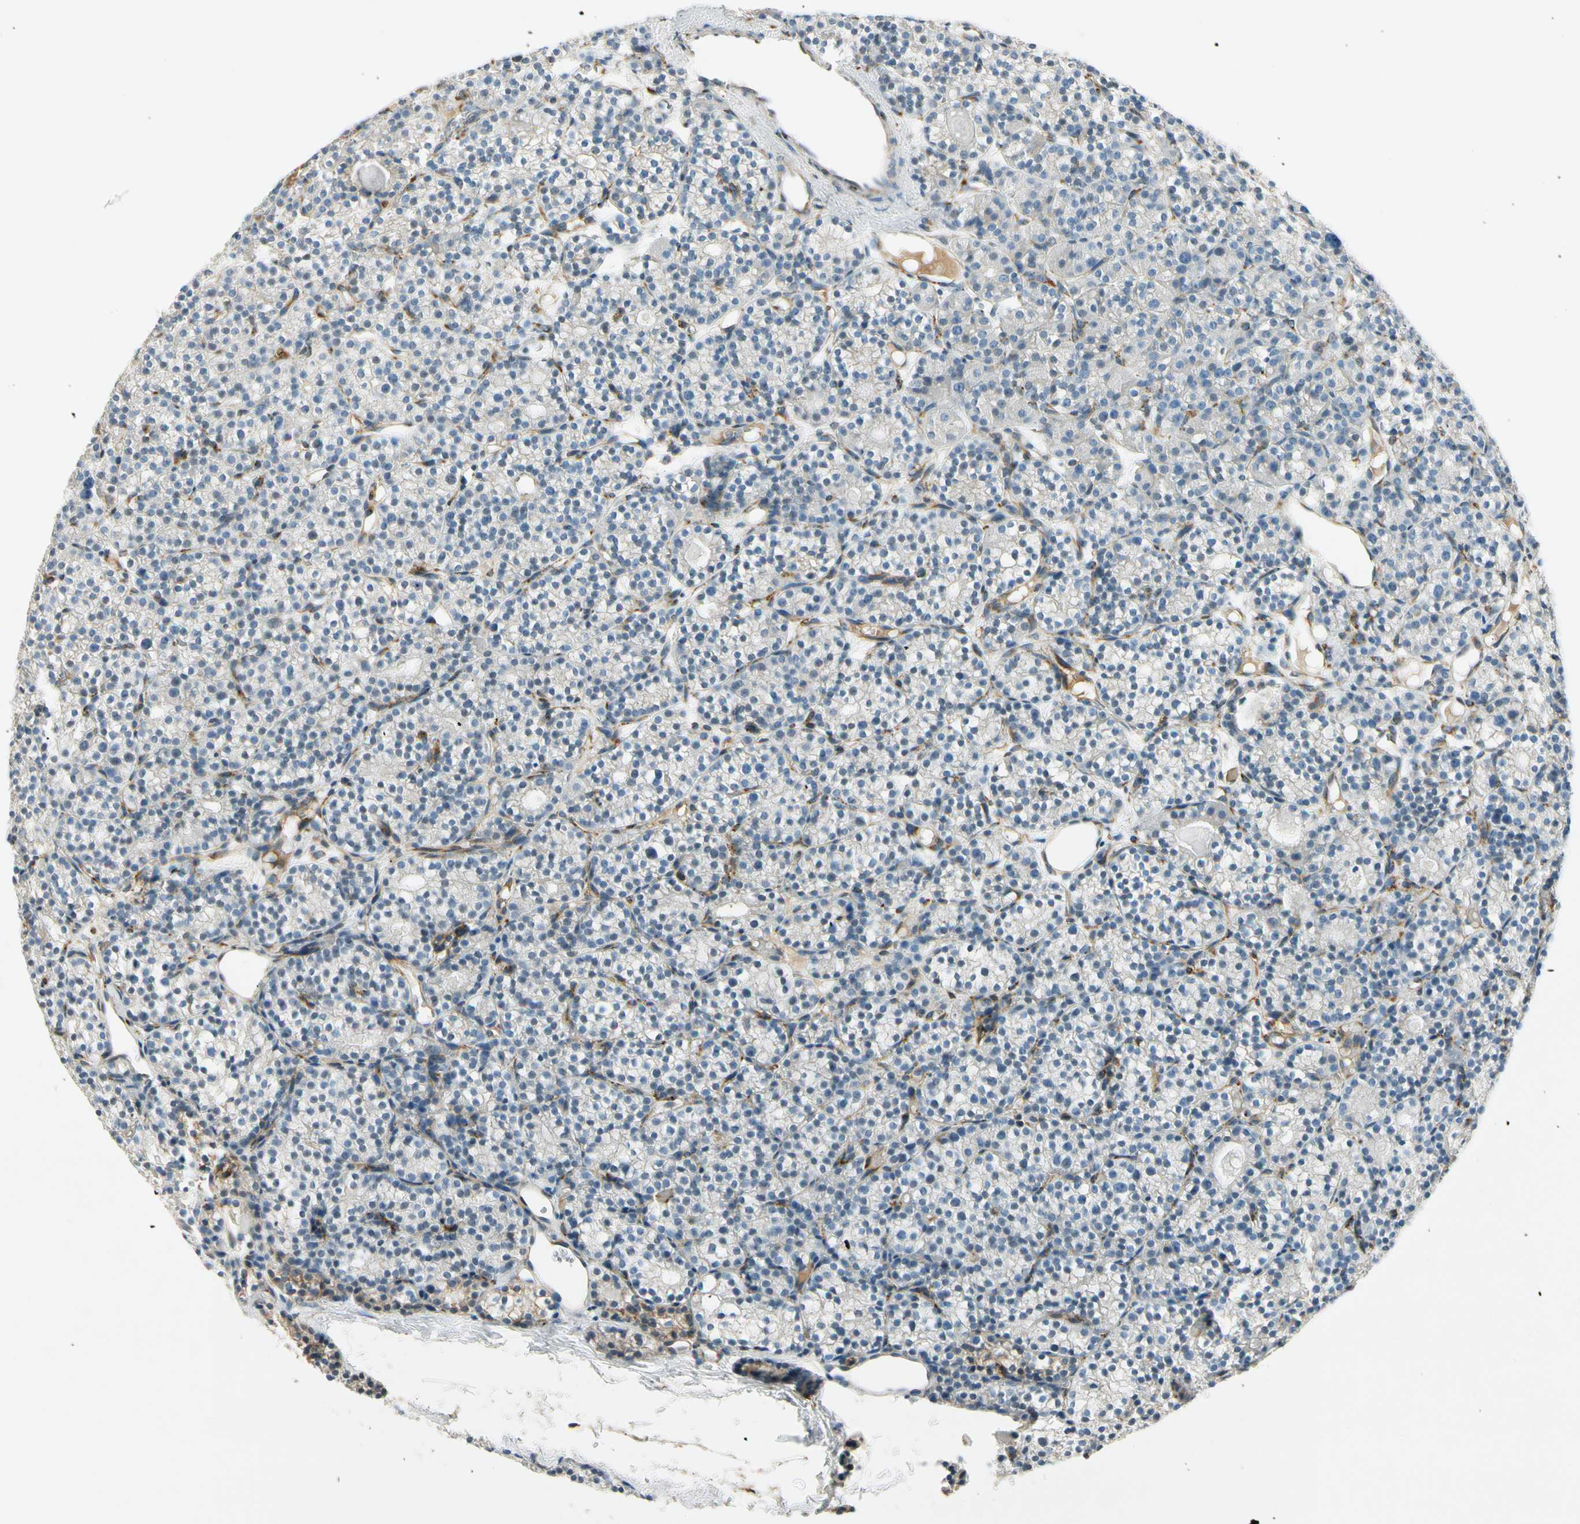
{"staining": {"intensity": "strong", "quantity": ">75%", "location": "cytoplasmic/membranous"}, "tissue": "parathyroid gland", "cell_type": "Glandular cells", "image_type": "normal", "snomed": [{"axis": "morphology", "description": "Normal tissue, NOS"}, {"axis": "topography", "description": "Parathyroid gland"}], "caption": "Protein expression analysis of unremarkable human parathyroid gland reveals strong cytoplasmic/membranous staining in approximately >75% of glandular cells. Using DAB (3,3'-diaminobenzidine) (brown) and hematoxylin (blue) stains, captured at high magnification using brightfield microscopy.", "gene": "FKBP7", "patient": {"sex": "female", "age": 64}}